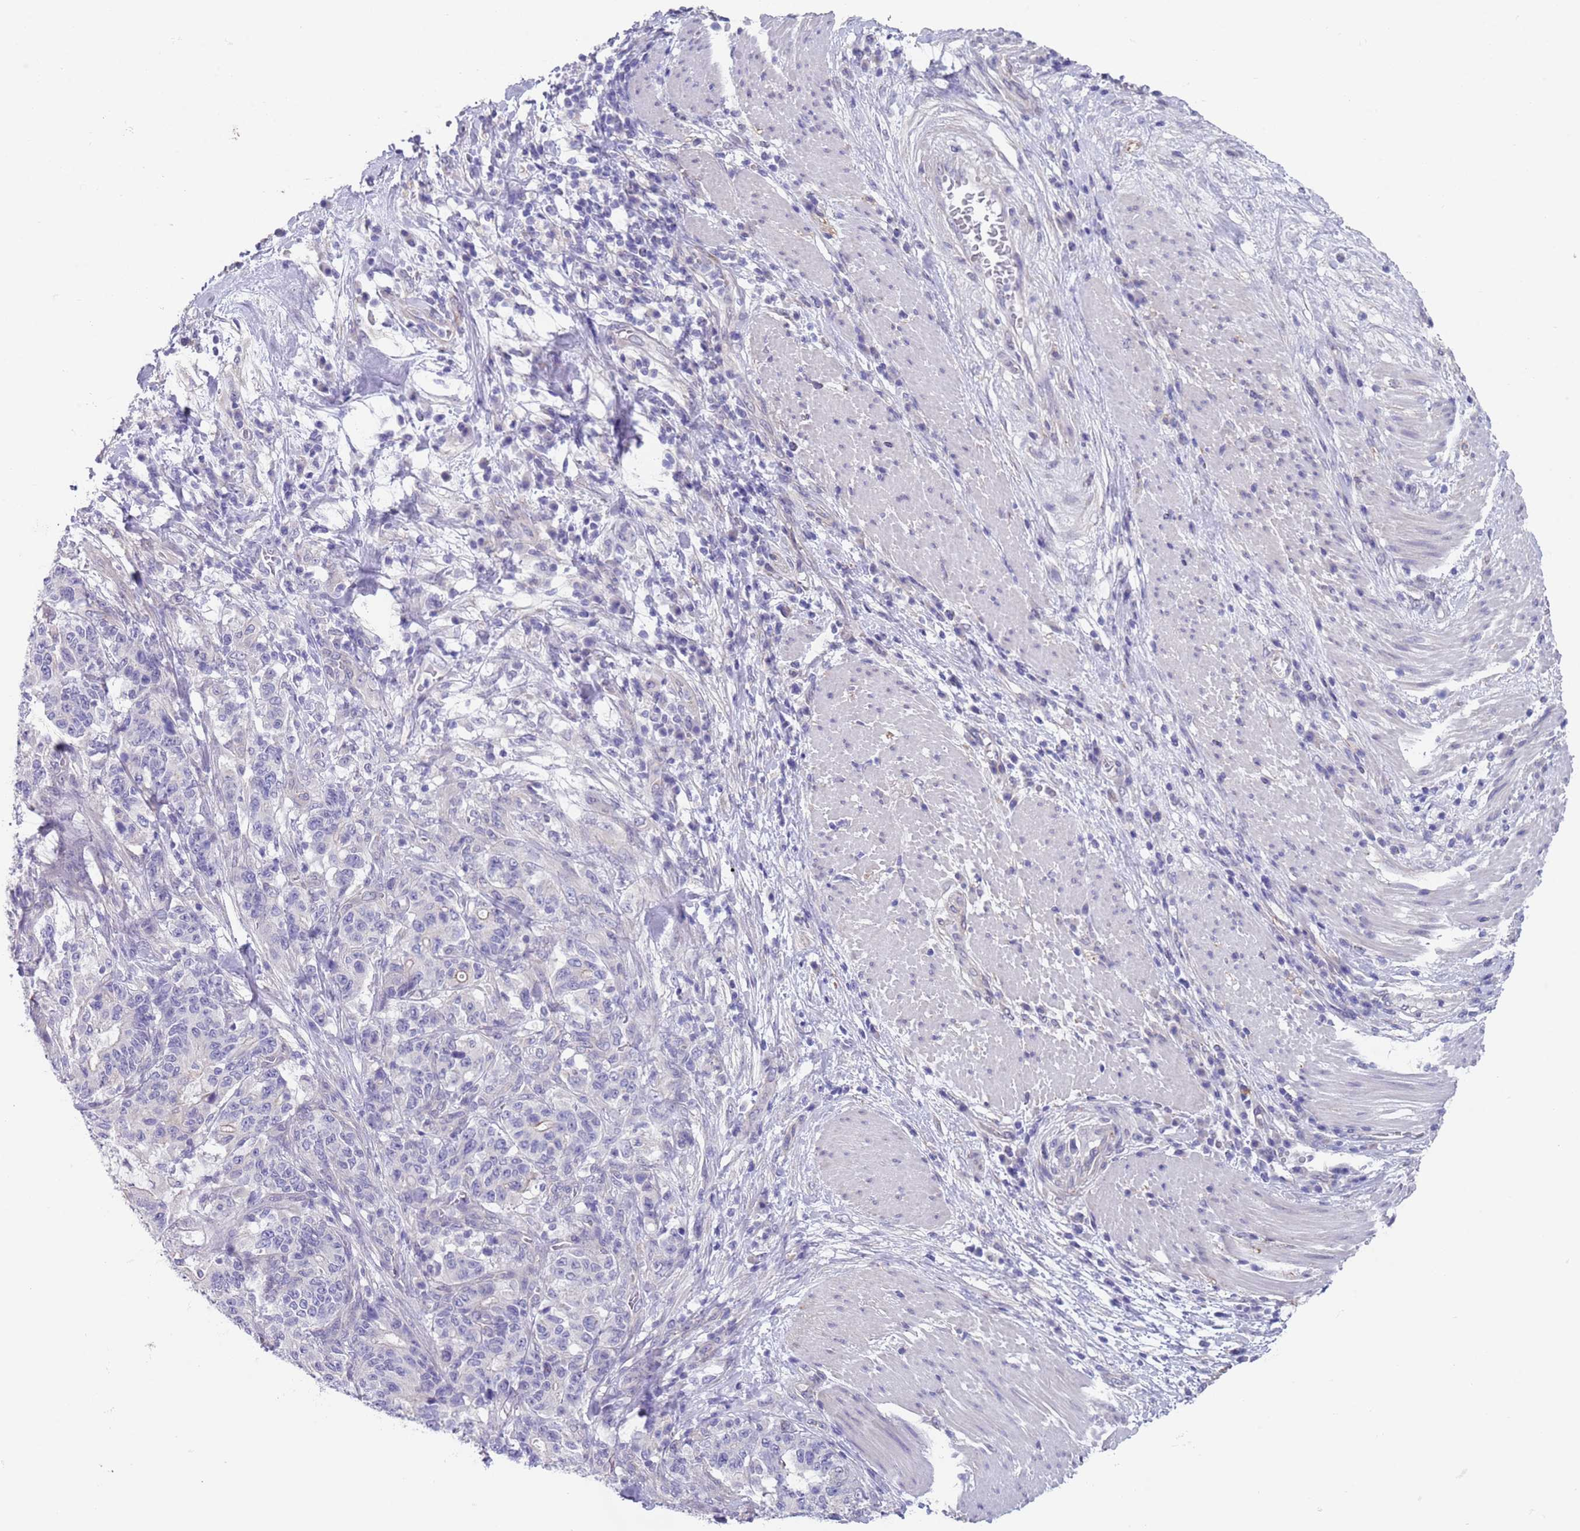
{"staining": {"intensity": "negative", "quantity": "none", "location": "none"}, "tissue": "stomach cancer", "cell_type": "Tumor cells", "image_type": "cancer", "snomed": [{"axis": "morphology", "description": "Normal tissue, NOS"}, {"axis": "morphology", "description": "Adenocarcinoma, NOS"}, {"axis": "topography", "description": "Stomach"}], "caption": "Protein analysis of adenocarcinoma (stomach) displays no significant staining in tumor cells. Nuclei are stained in blue.", "gene": "RNF169", "patient": {"sex": "female", "age": 64}}